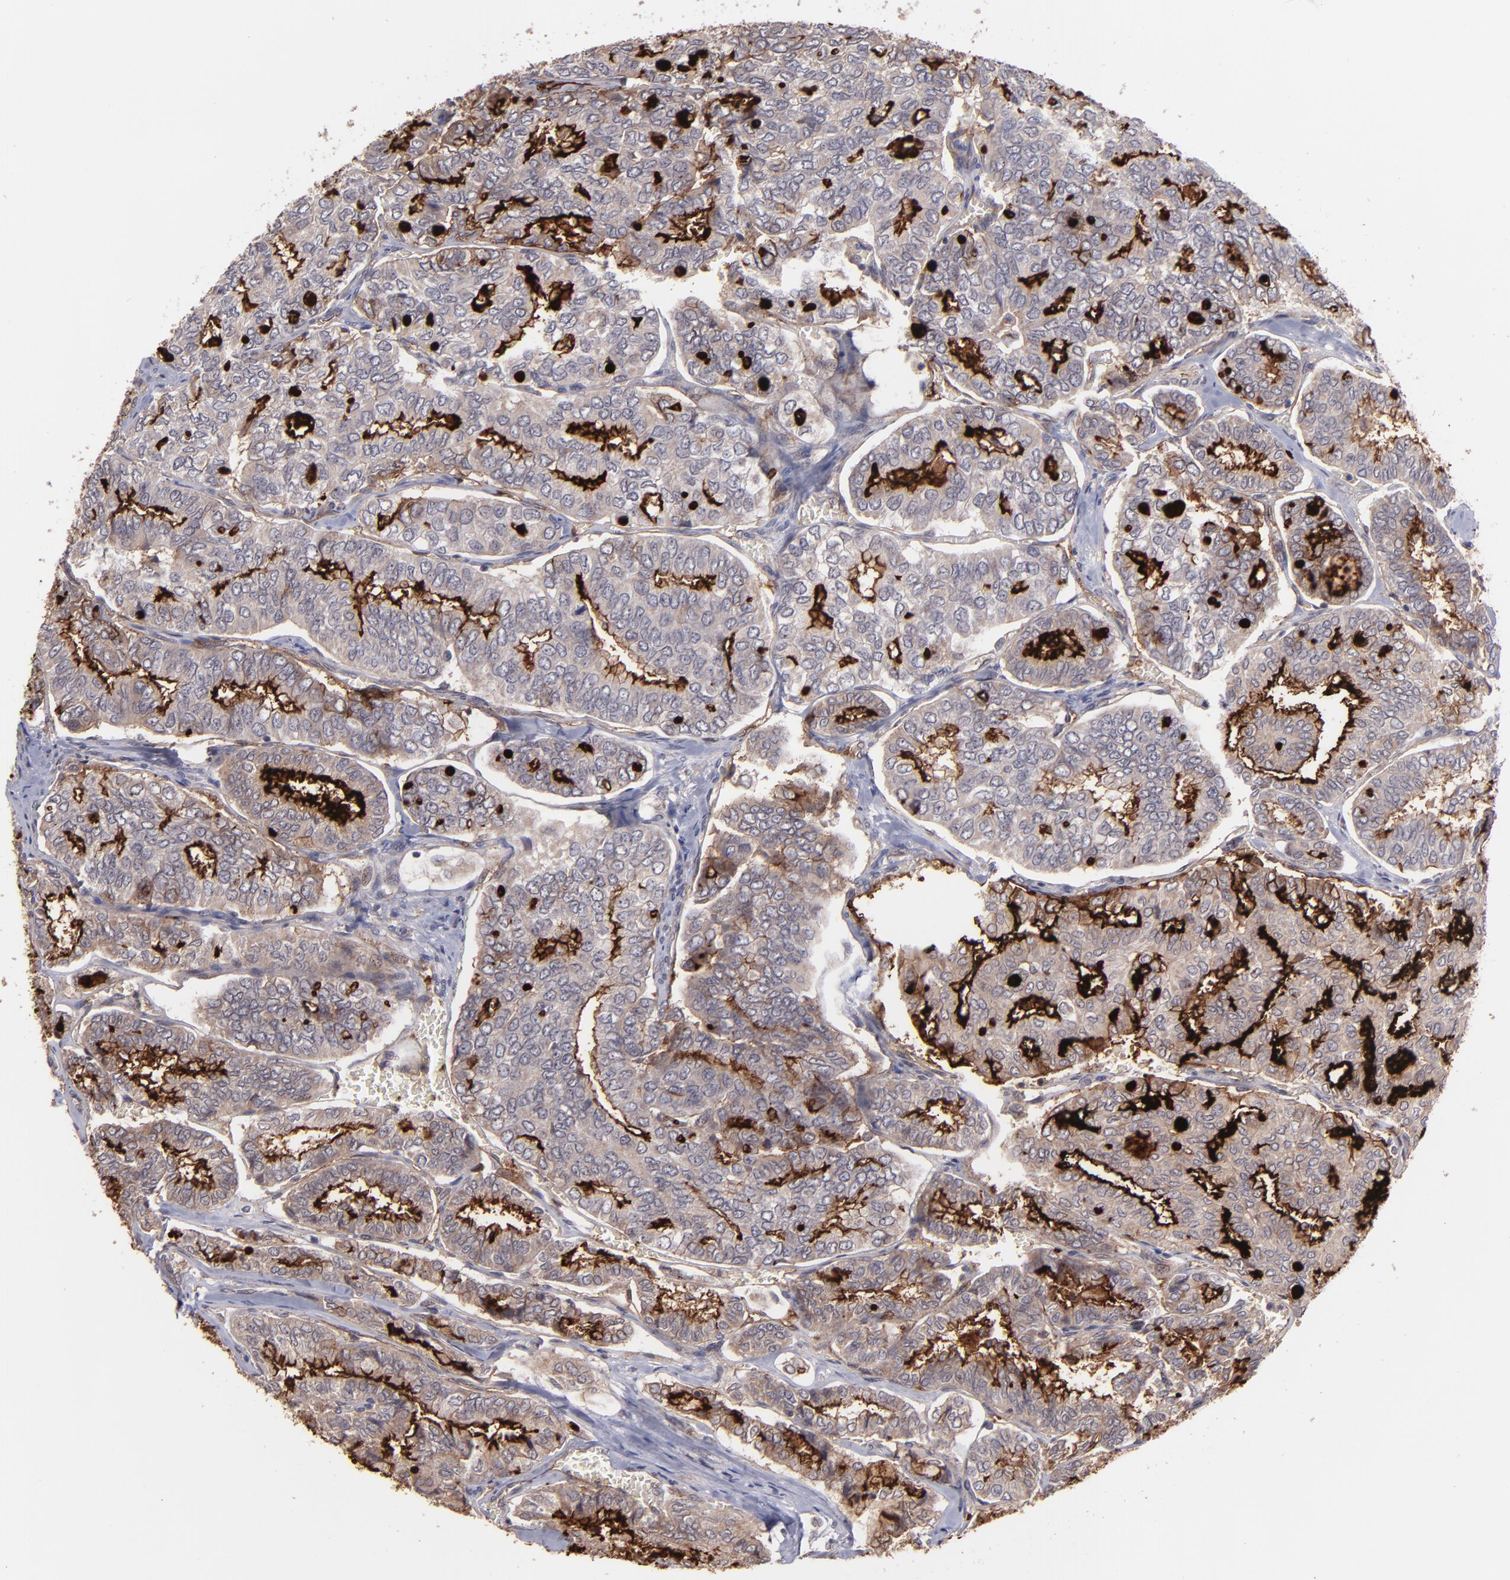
{"staining": {"intensity": "strong", "quantity": ">75%", "location": "cytoplasmic/membranous"}, "tissue": "thyroid cancer", "cell_type": "Tumor cells", "image_type": "cancer", "snomed": [{"axis": "morphology", "description": "Papillary adenocarcinoma, NOS"}, {"axis": "topography", "description": "Thyroid gland"}], "caption": "This micrograph reveals immunohistochemistry staining of human thyroid papillary adenocarcinoma, with high strong cytoplasmic/membranous expression in approximately >75% of tumor cells.", "gene": "ICAM1", "patient": {"sex": "female", "age": 35}}